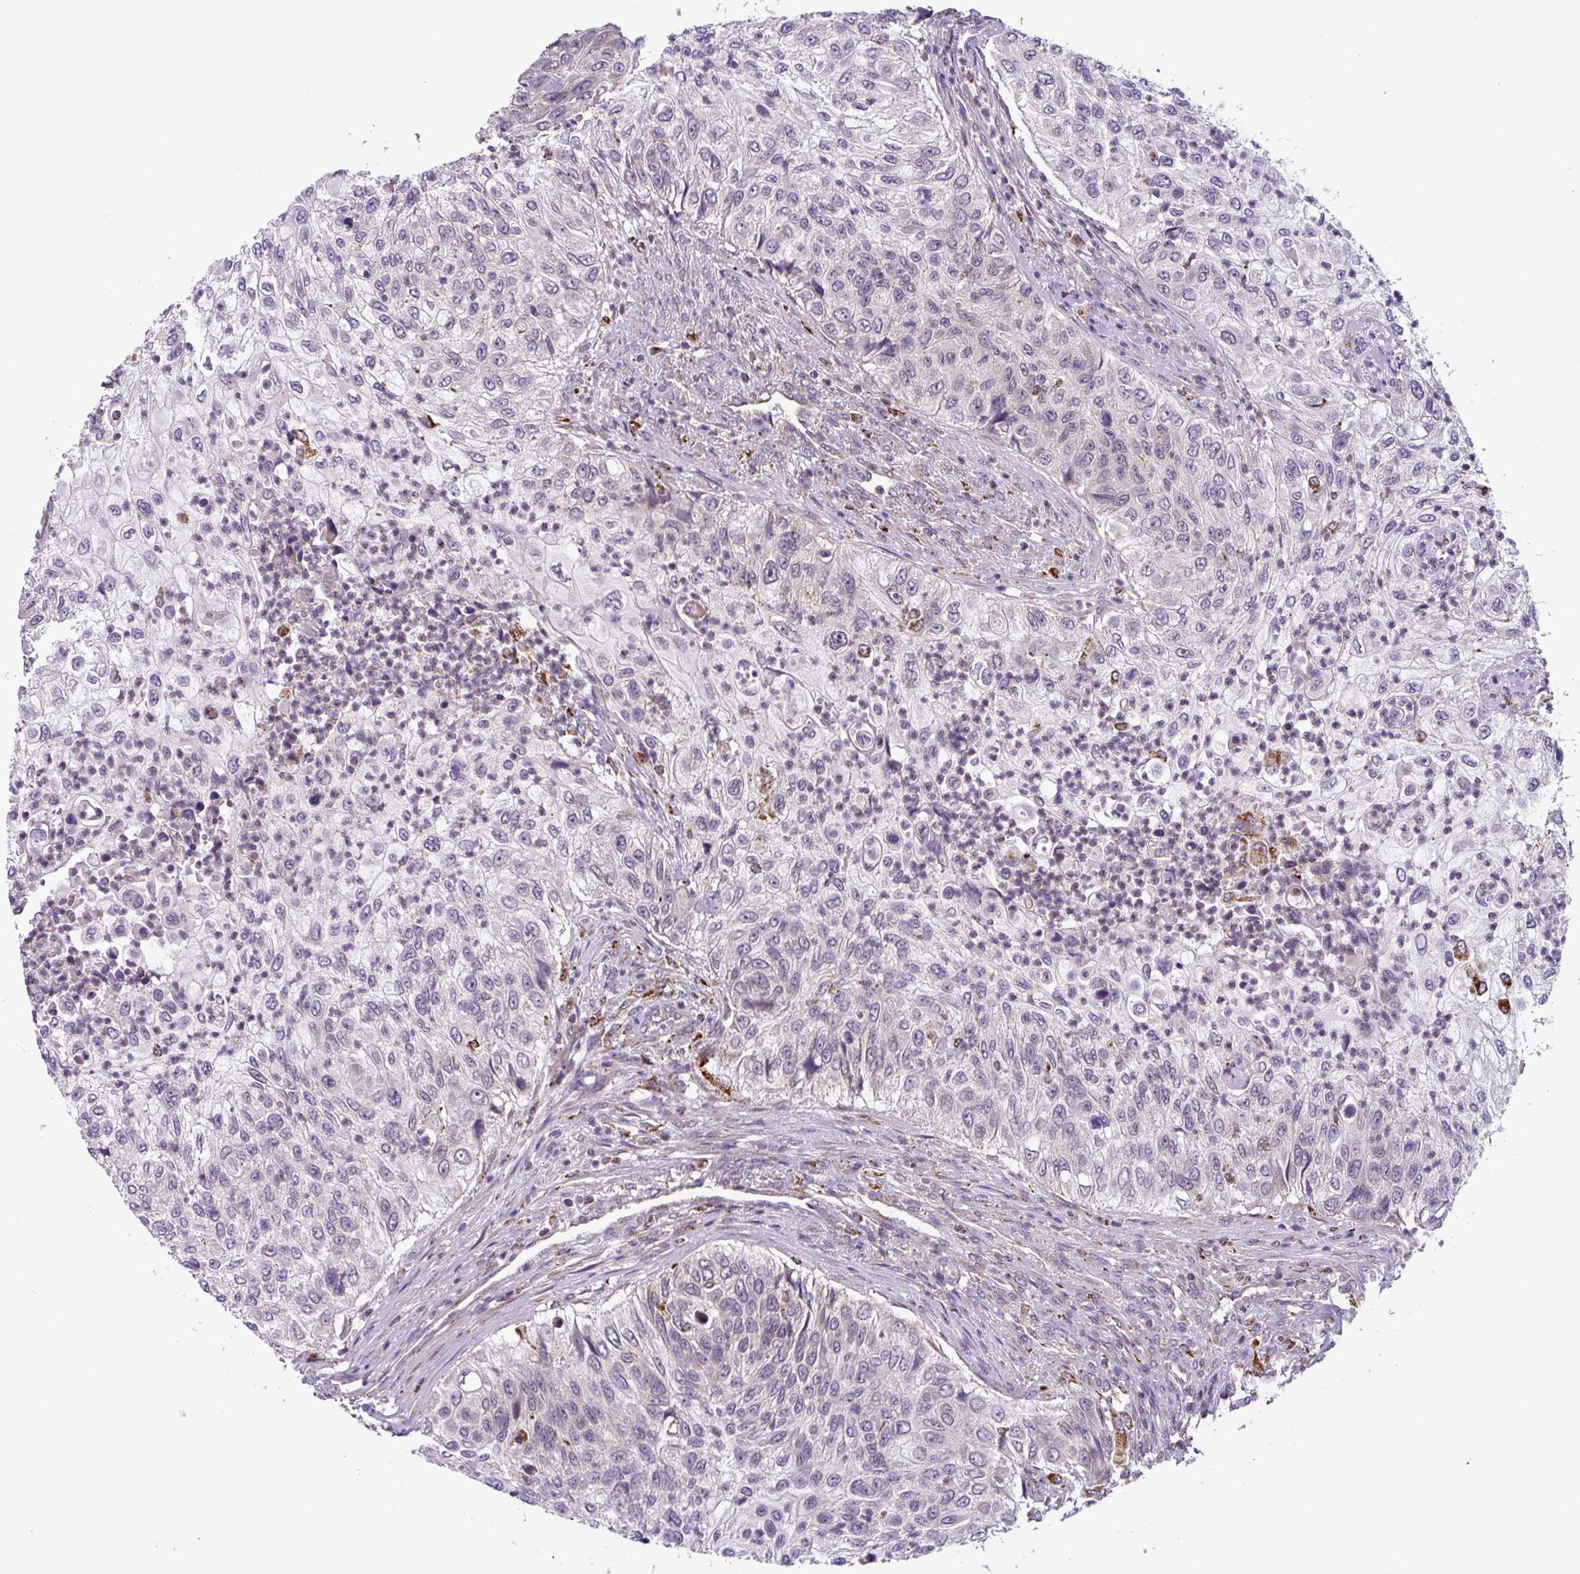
{"staining": {"intensity": "negative", "quantity": "none", "location": "none"}, "tissue": "urothelial cancer", "cell_type": "Tumor cells", "image_type": "cancer", "snomed": [{"axis": "morphology", "description": "Urothelial carcinoma, High grade"}, {"axis": "topography", "description": "Urinary bladder"}], "caption": "DAB immunohistochemical staining of human urothelial cancer displays no significant staining in tumor cells.", "gene": "AKIRIN1", "patient": {"sex": "female", "age": 60}}